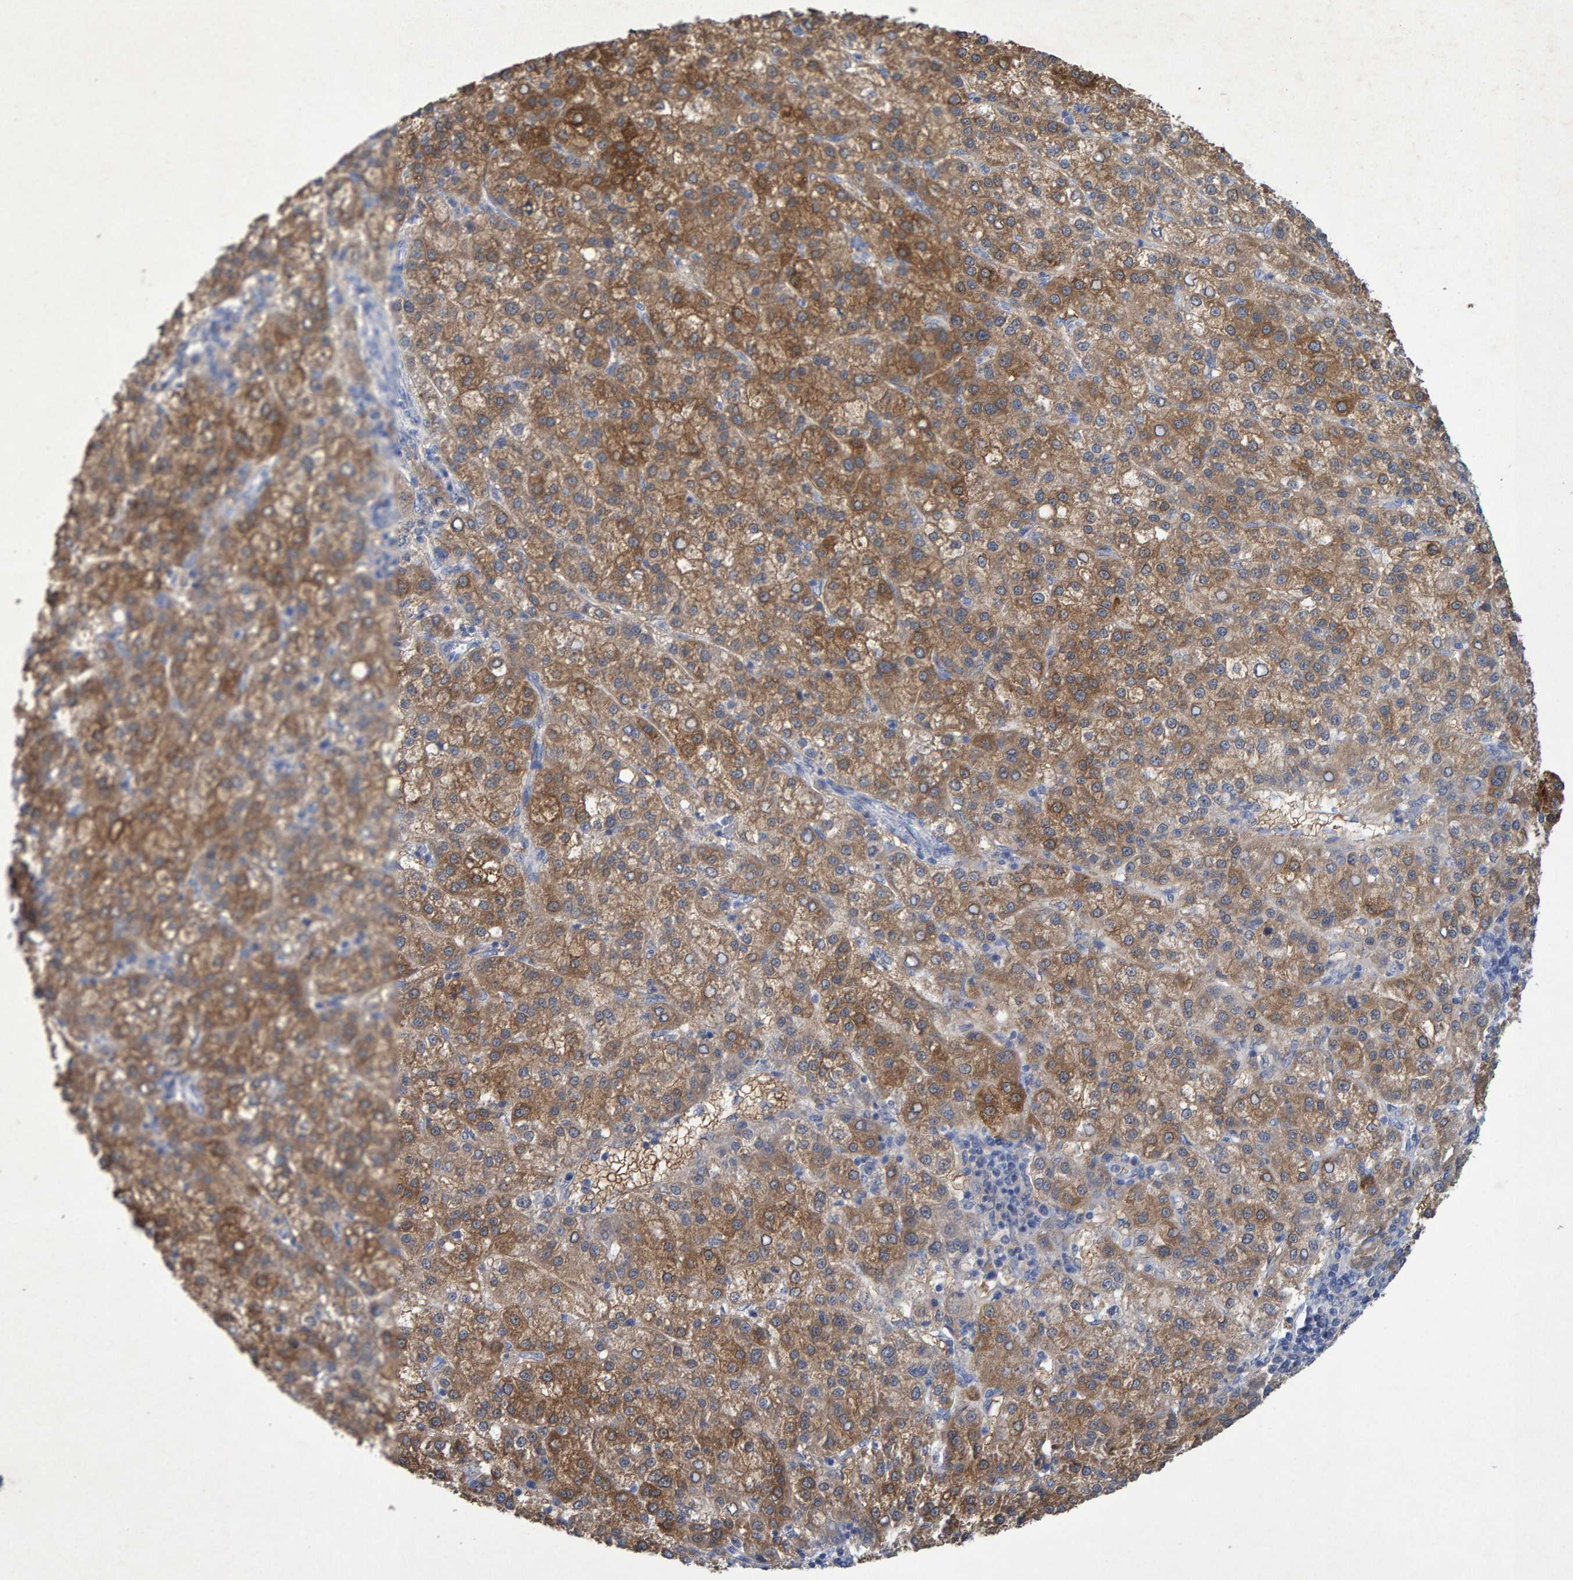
{"staining": {"intensity": "moderate", "quantity": ">75%", "location": "cytoplasmic/membranous"}, "tissue": "liver cancer", "cell_type": "Tumor cells", "image_type": "cancer", "snomed": [{"axis": "morphology", "description": "Carcinoma, Hepatocellular, NOS"}, {"axis": "topography", "description": "Liver"}], "caption": "A brown stain highlights moderate cytoplasmic/membranous positivity of a protein in liver cancer (hepatocellular carcinoma) tumor cells. (brown staining indicates protein expression, while blue staining denotes nuclei).", "gene": "CTH", "patient": {"sex": "female", "age": 58}}